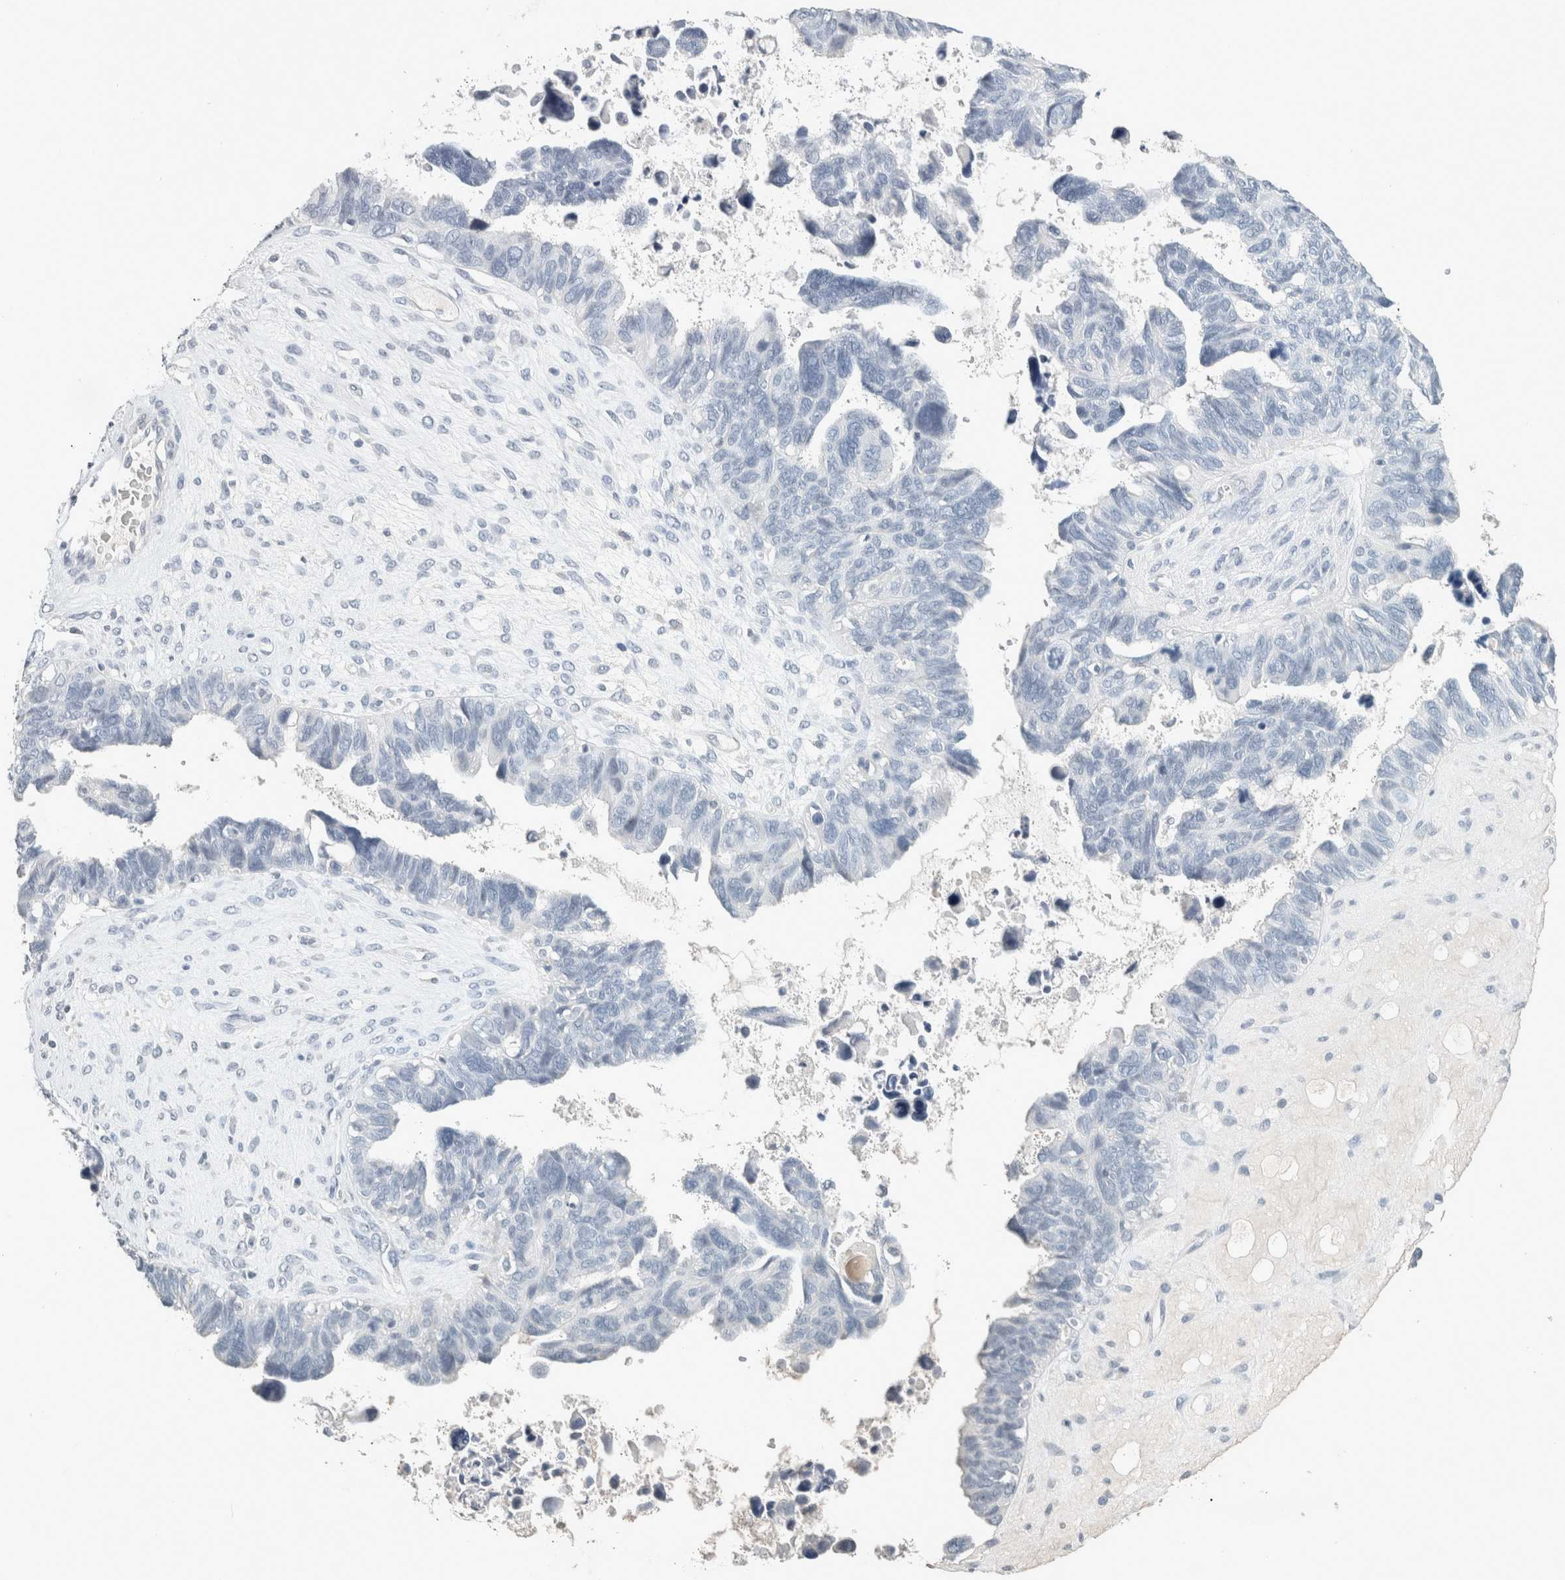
{"staining": {"intensity": "negative", "quantity": "none", "location": "none"}, "tissue": "ovarian cancer", "cell_type": "Tumor cells", "image_type": "cancer", "snomed": [{"axis": "morphology", "description": "Cystadenocarcinoma, serous, NOS"}, {"axis": "topography", "description": "Ovary"}], "caption": "DAB immunohistochemical staining of human ovarian cancer exhibits no significant expression in tumor cells.", "gene": "CRAT", "patient": {"sex": "female", "age": 79}}